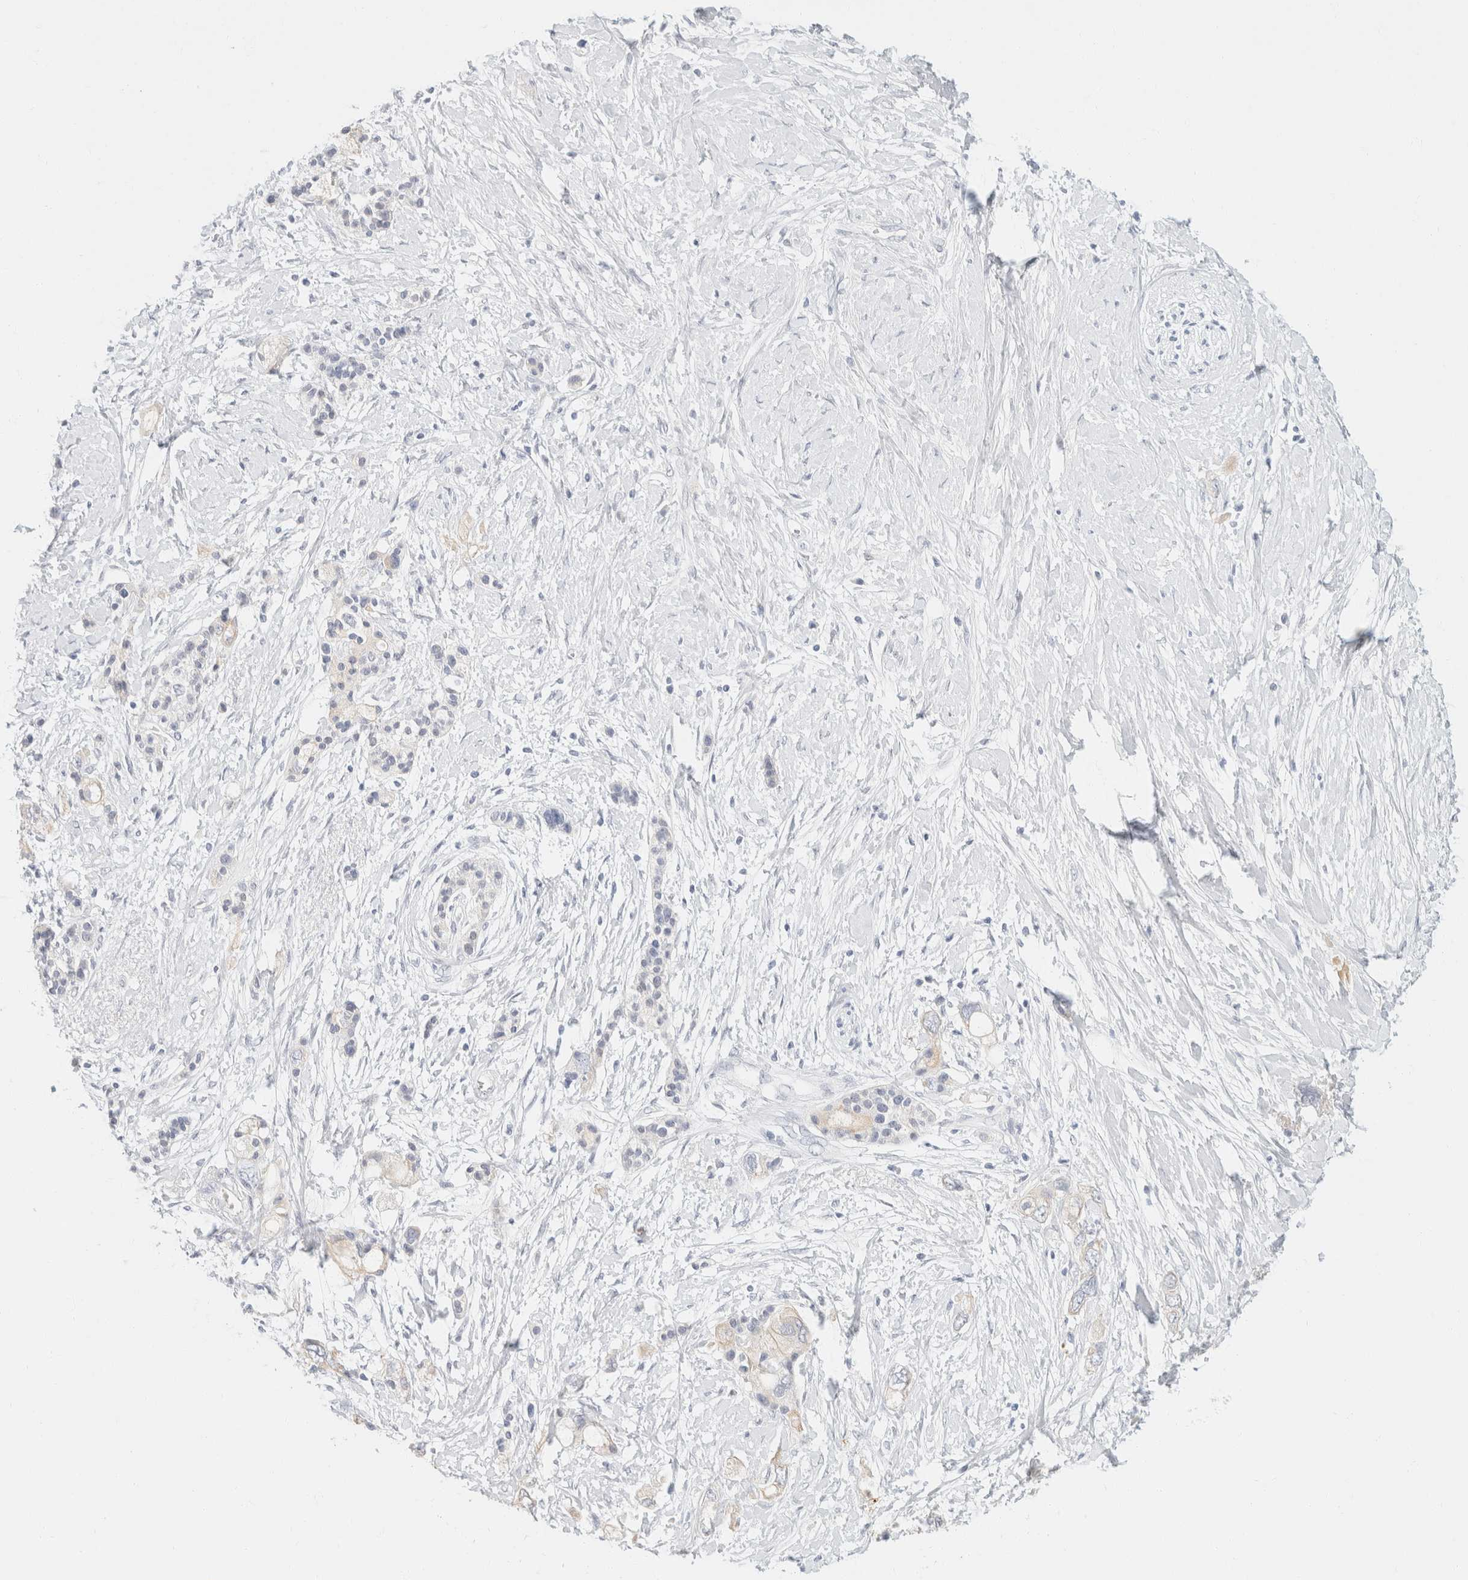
{"staining": {"intensity": "negative", "quantity": "none", "location": "none"}, "tissue": "pancreatic cancer", "cell_type": "Tumor cells", "image_type": "cancer", "snomed": [{"axis": "morphology", "description": "Adenocarcinoma, NOS"}, {"axis": "topography", "description": "Pancreas"}], "caption": "Immunohistochemical staining of adenocarcinoma (pancreatic) displays no significant staining in tumor cells.", "gene": "KRT20", "patient": {"sex": "female", "age": 56}}